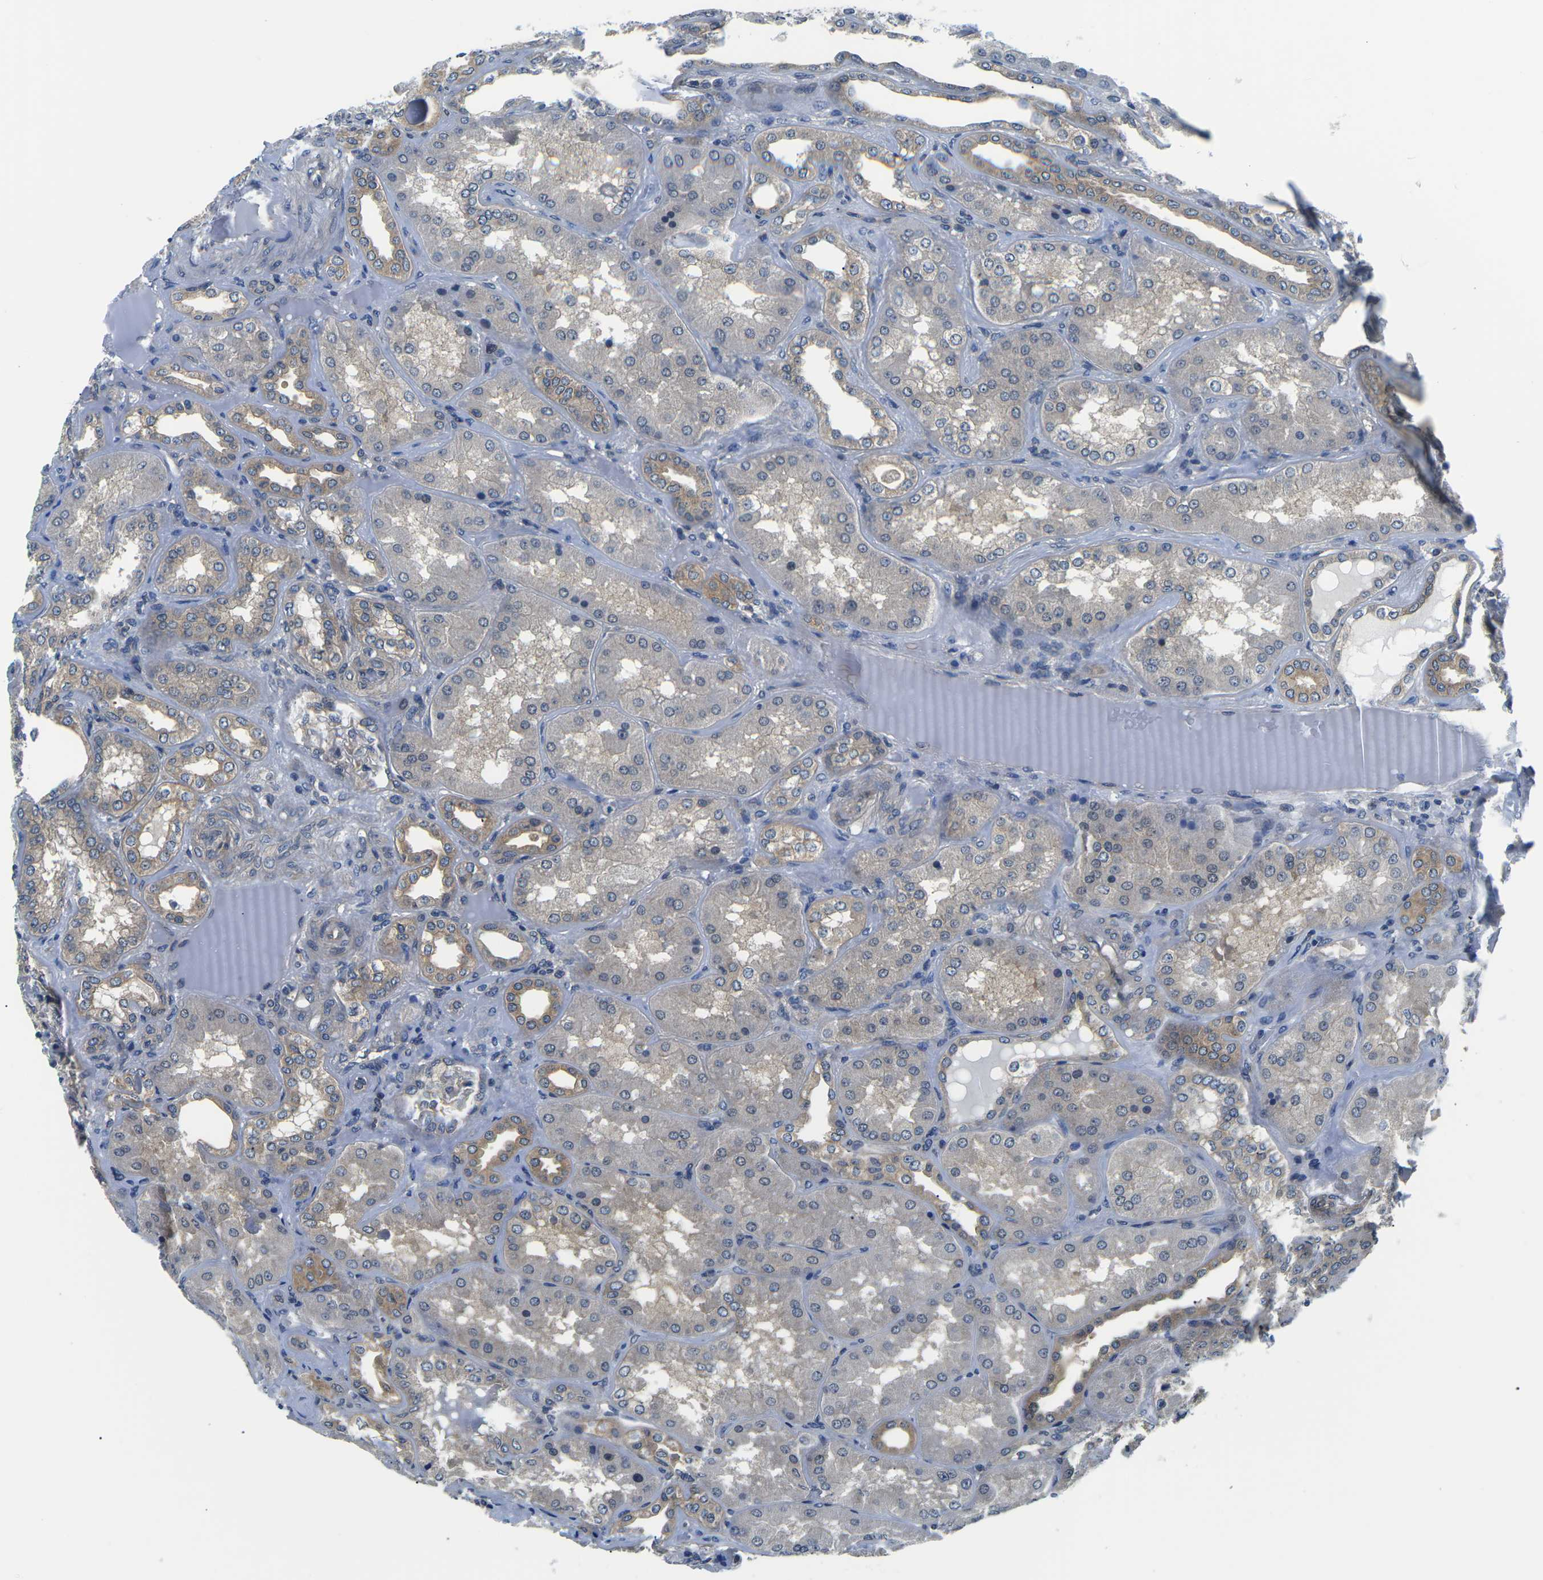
{"staining": {"intensity": "weak", "quantity": "<25%", "location": "cytoplasmic/membranous"}, "tissue": "kidney", "cell_type": "Cells in glomeruli", "image_type": "normal", "snomed": [{"axis": "morphology", "description": "Normal tissue, NOS"}, {"axis": "topography", "description": "Kidney"}], "caption": "This is an immunohistochemistry (IHC) photomicrograph of unremarkable kidney. There is no staining in cells in glomeruli.", "gene": "GSK3B", "patient": {"sex": "female", "age": 56}}